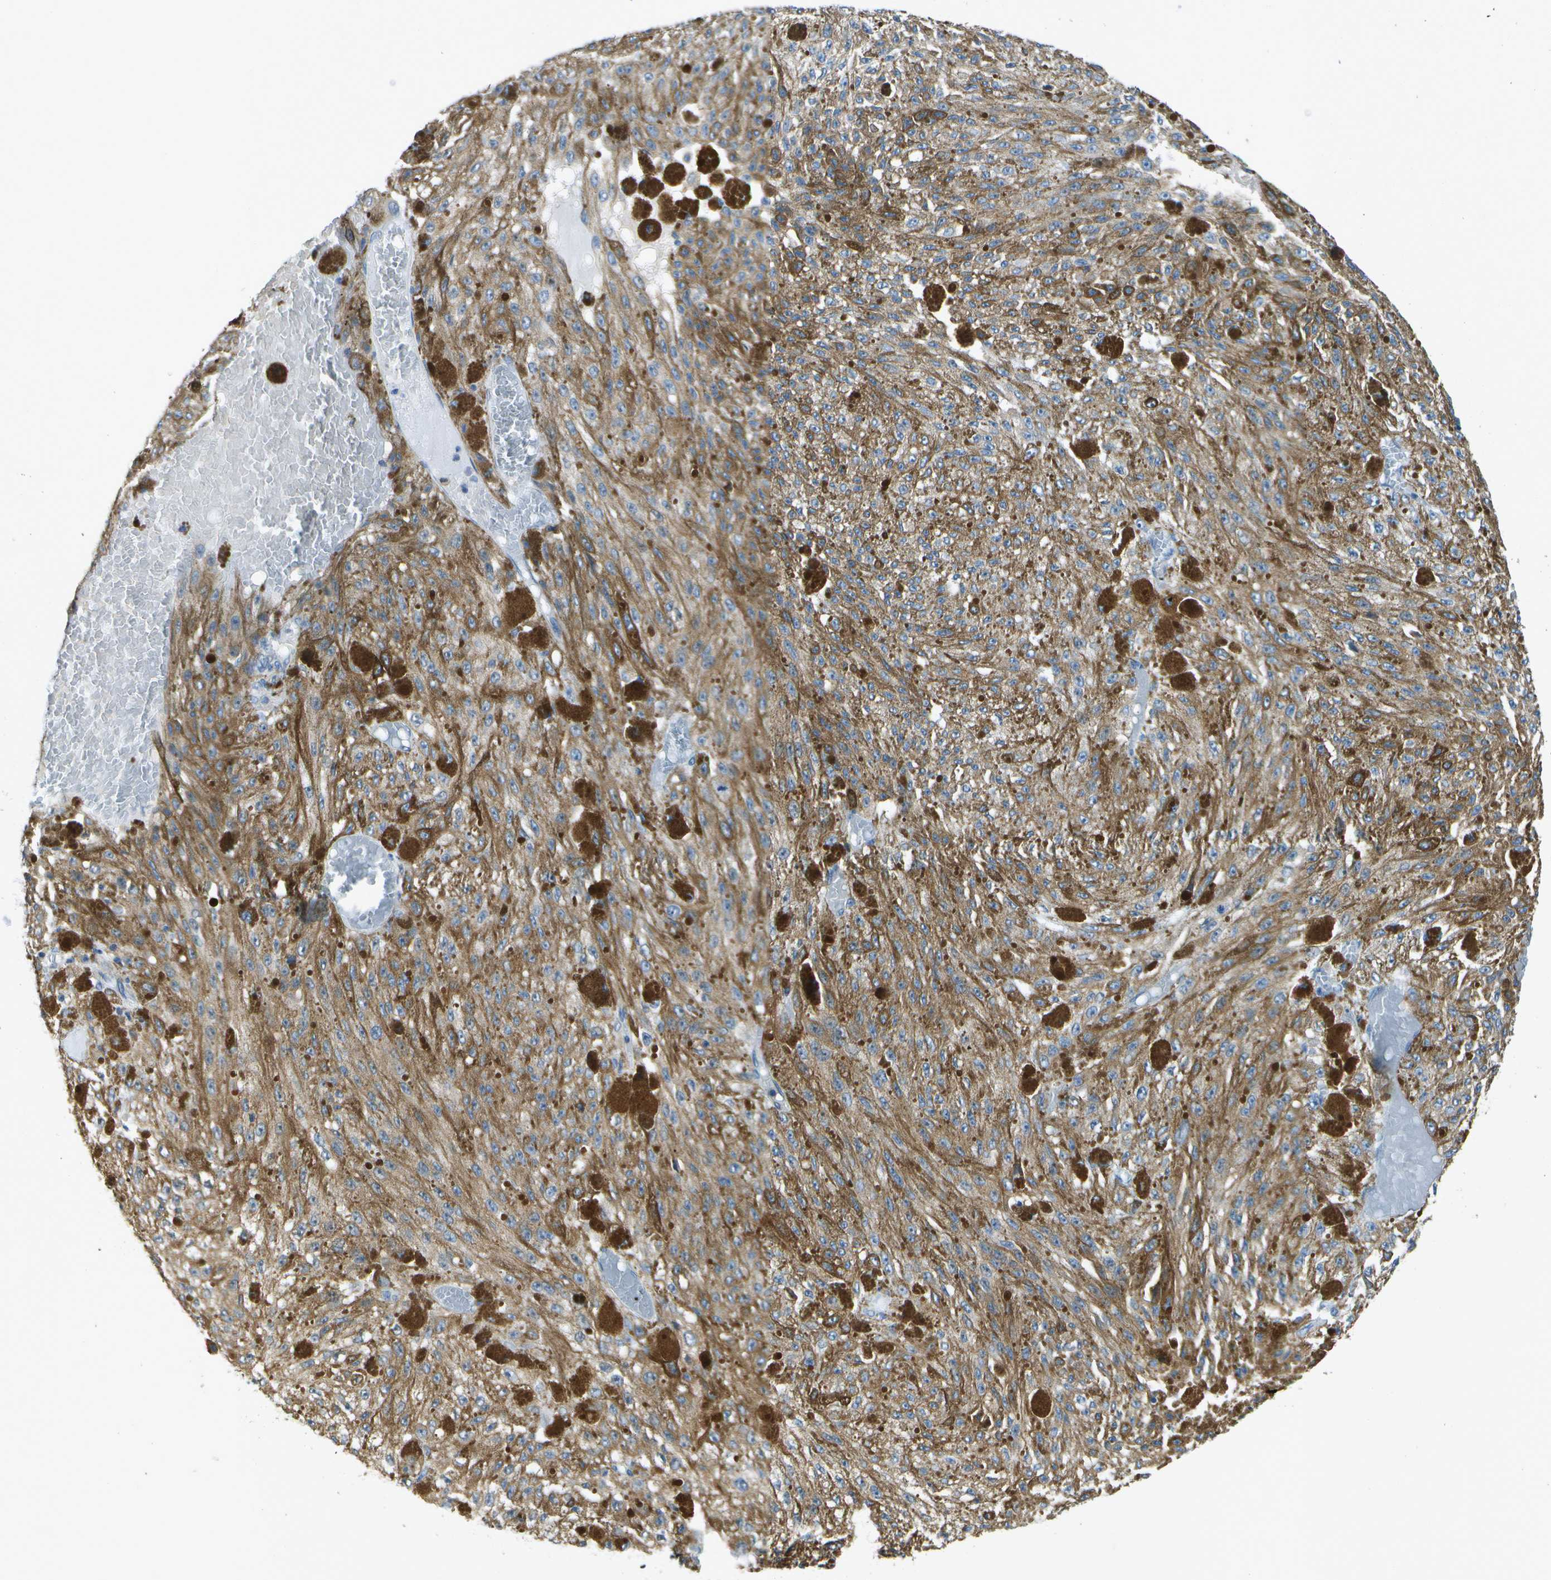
{"staining": {"intensity": "weak", "quantity": ">75%", "location": "cytoplasmic/membranous"}, "tissue": "melanoma", "cell_type": "Tumor cells", "image_type": "cancer", "snomed": [{"axis": "morphology", "description": "Malignant melanoma, NOS"}, {"axis": "topography", "description": "Other"}], "caption": "Protein expression analysis of melanoma reveals weak cytoplasmic/membranous expression in about >75% of tumor cells.", "gene": "DSE", "patient": {"sex": "male", "age": 79}}